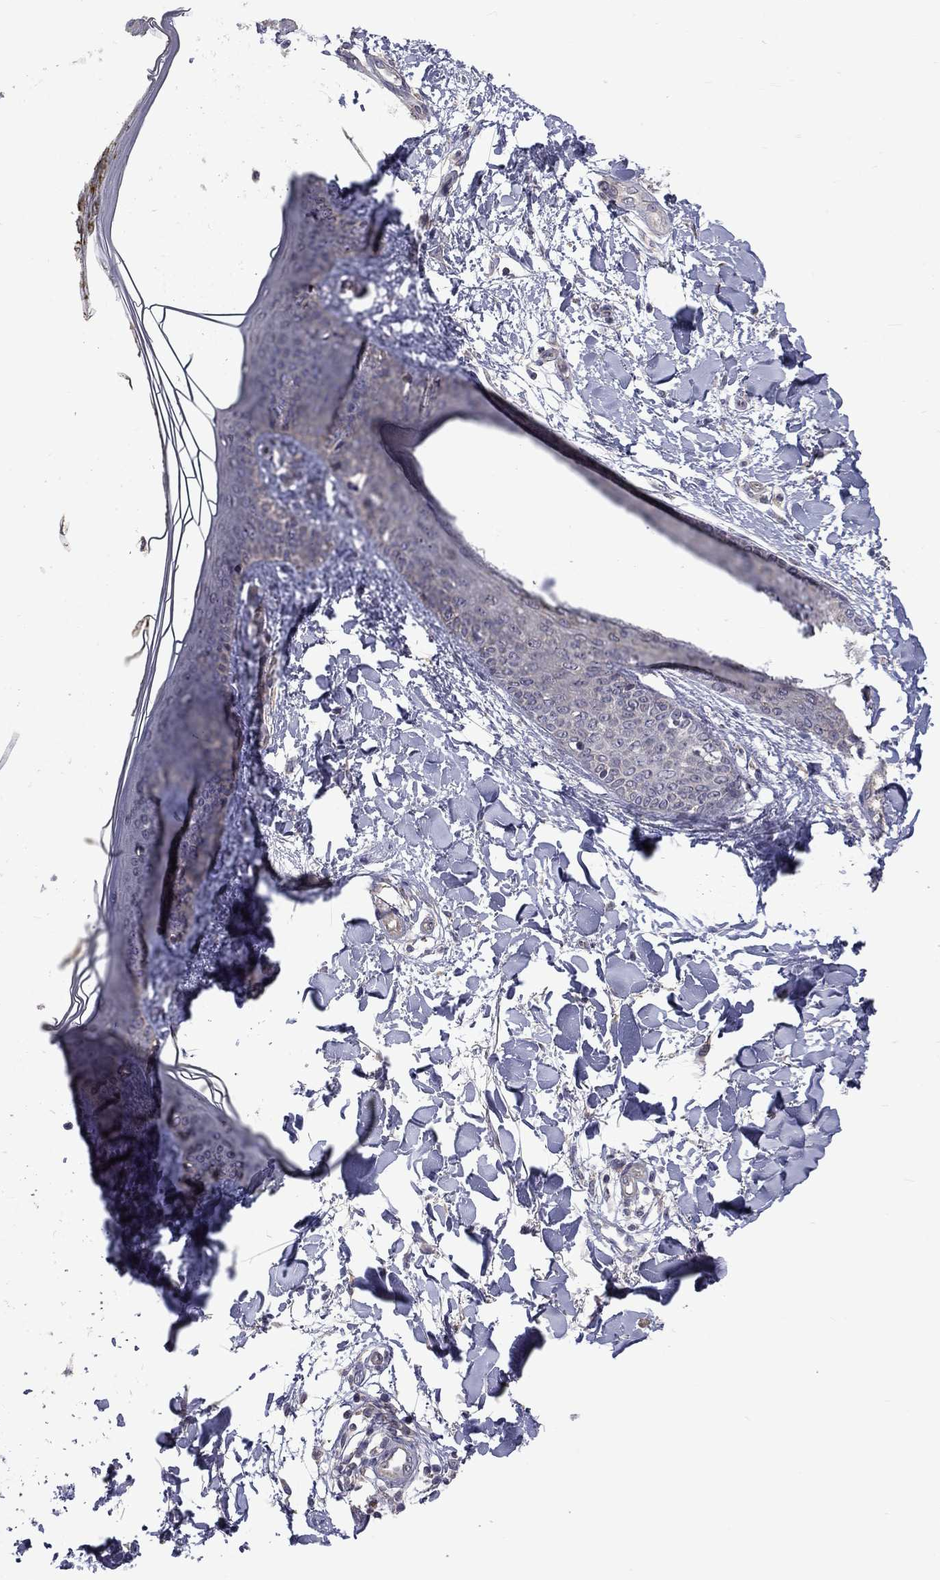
{"staining": {"intensity": "negative", "quantity": "none", "location": "none"}, "tissue": "skin", "cell_type": "Fibroblasts", "image_type": "normal", "snomed": [{"axis": "morphology", "description": "Normal tissue, NOS"}, {"axis": "topography", "description": "Skin"}], "caption": "Skin stained for a protein using IHC demonstrates no positivity fibroblasts.", "gene": "SLC39A14", "patient": {"sex": "female", "age": 34}}